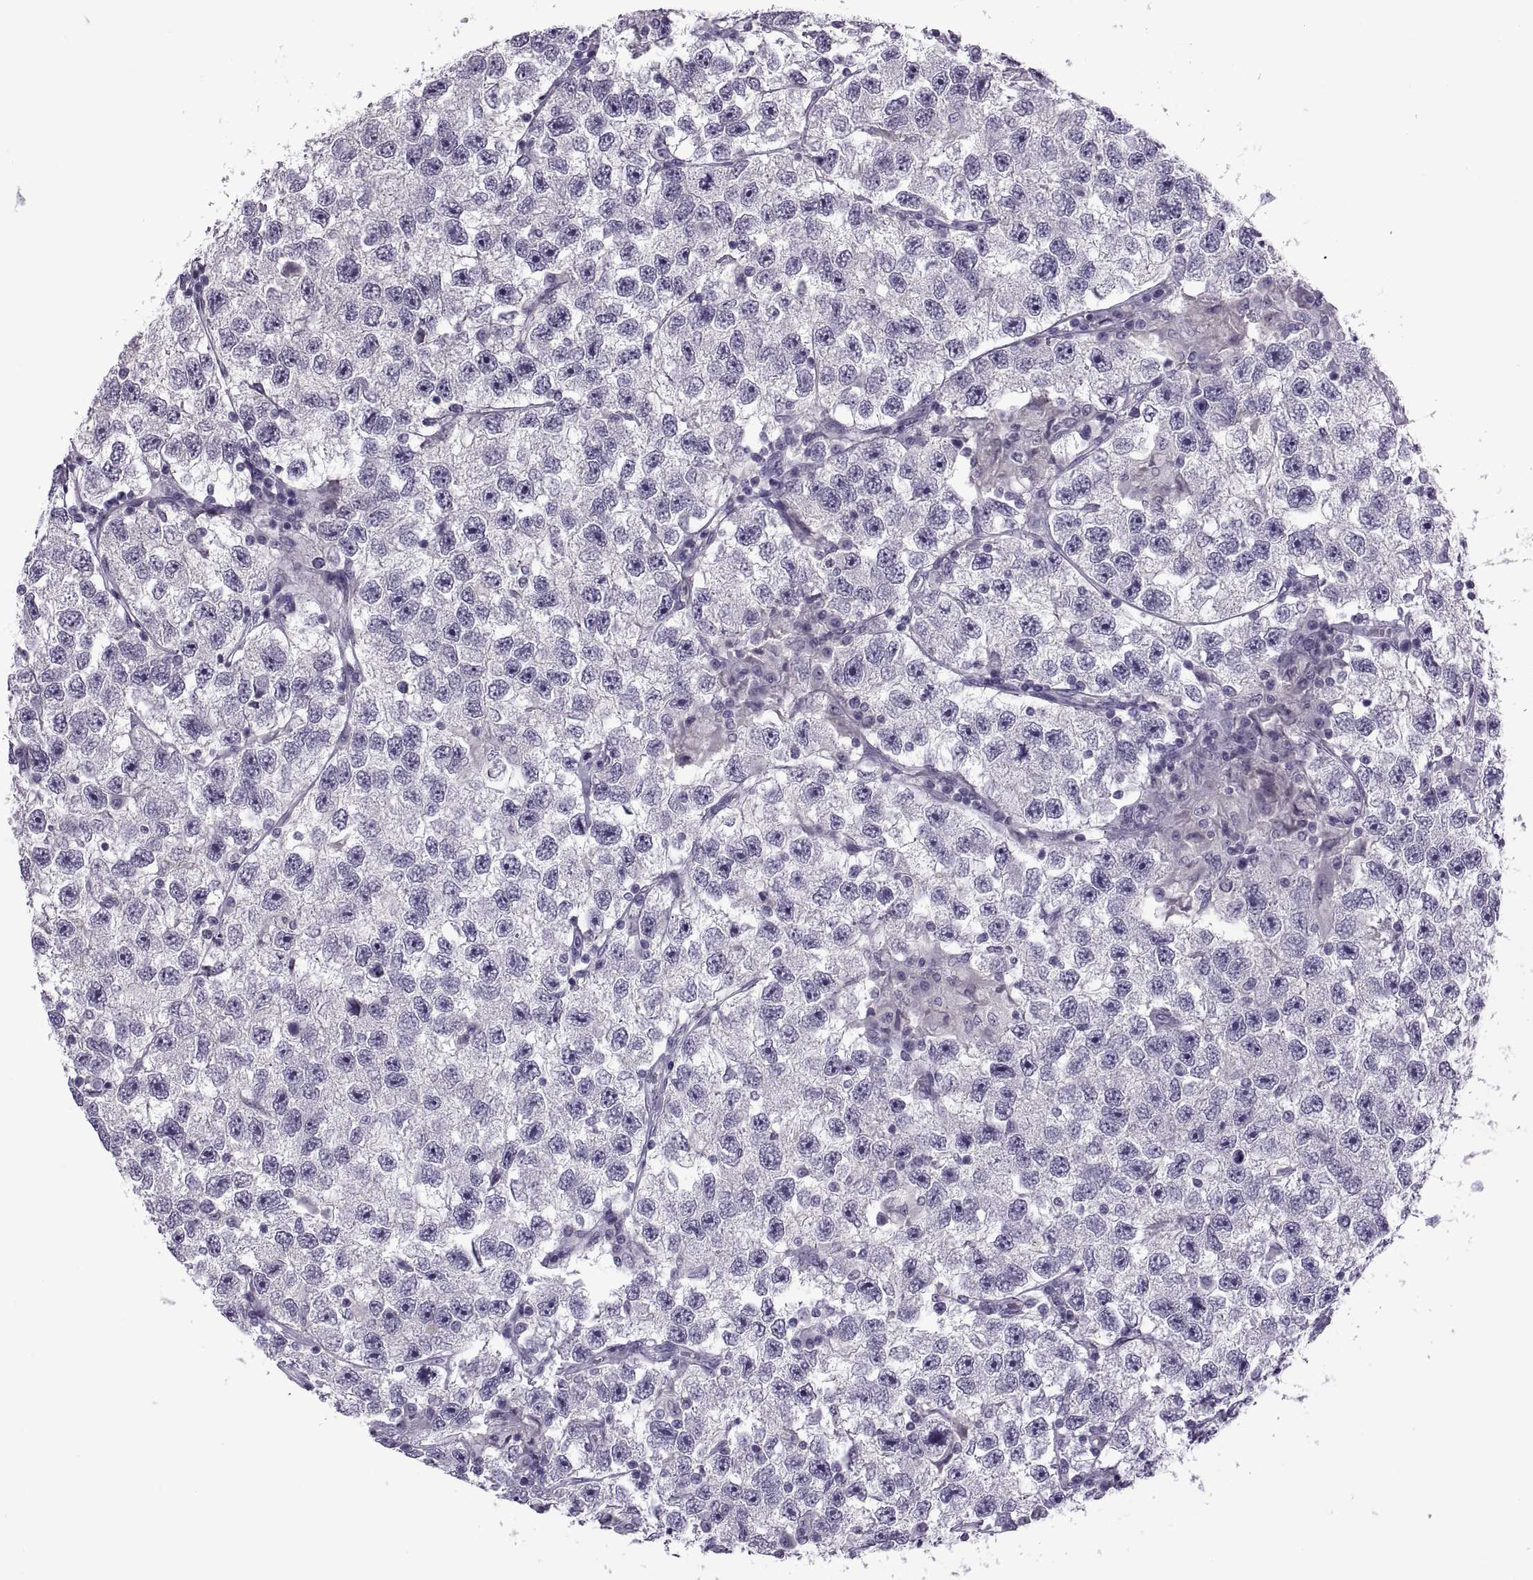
{"staining": {"intensity": "negative", "quantity": "none", "location": "none"}, "tissue": "testis cancer", "cell_type": "Tumor cells", "image_type": "cancer", "snomed": [{"axis": "morphology", "description": "Seminoma, NOS"}, {"axis": "topography", "description": "Testis"}], "caption": "Immunohistochemistry of testis cancer exhibits no staining in tumor cells.", "gene": "SYNGR4", "patient": {"sex": "male", "age": 26}}